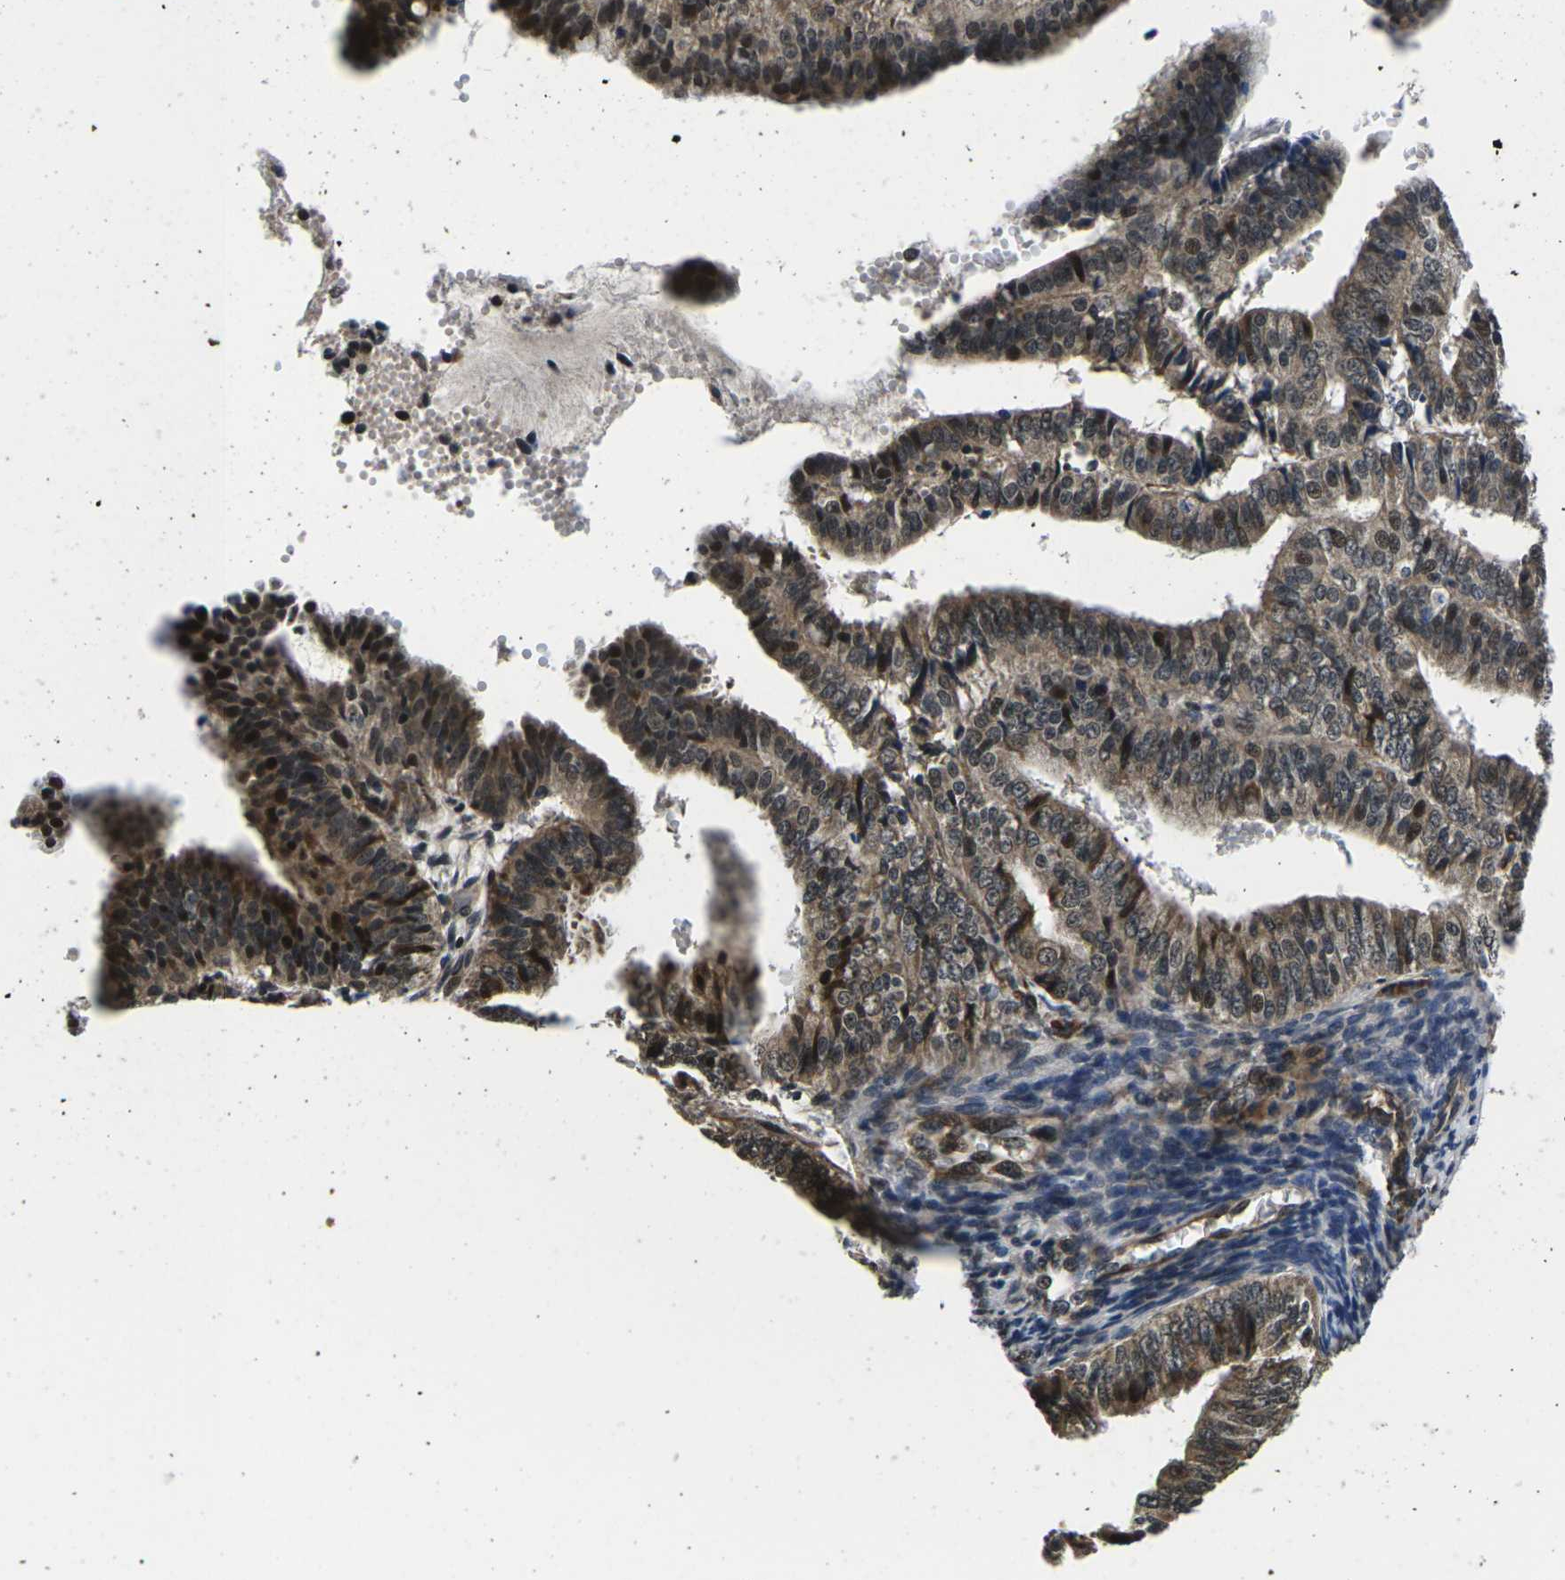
{"staining": {"intensity": "moderate", "quantity": ">75%", "location": "cytoplasmic/membranous,nuclear"}, "tissue": "endometrial cancer", "cell_type": "Tumor cells", "image_type": "cancer", "snomed": [{"axis": "morphology", "description": "Adenocarcinoma, NOS"}, {"axis": "topography", "description": "Endometrium"}], "caption": "An IHC photomicrograph of neoplastic tissue is shown. Protein staining in brown highlights moderate cytoplasmic/membranous and nuclear positivity in endometrial cancer within tumor cells.", "gene": "CCNE1", "patient": {"sex": "female", "age": 63}}